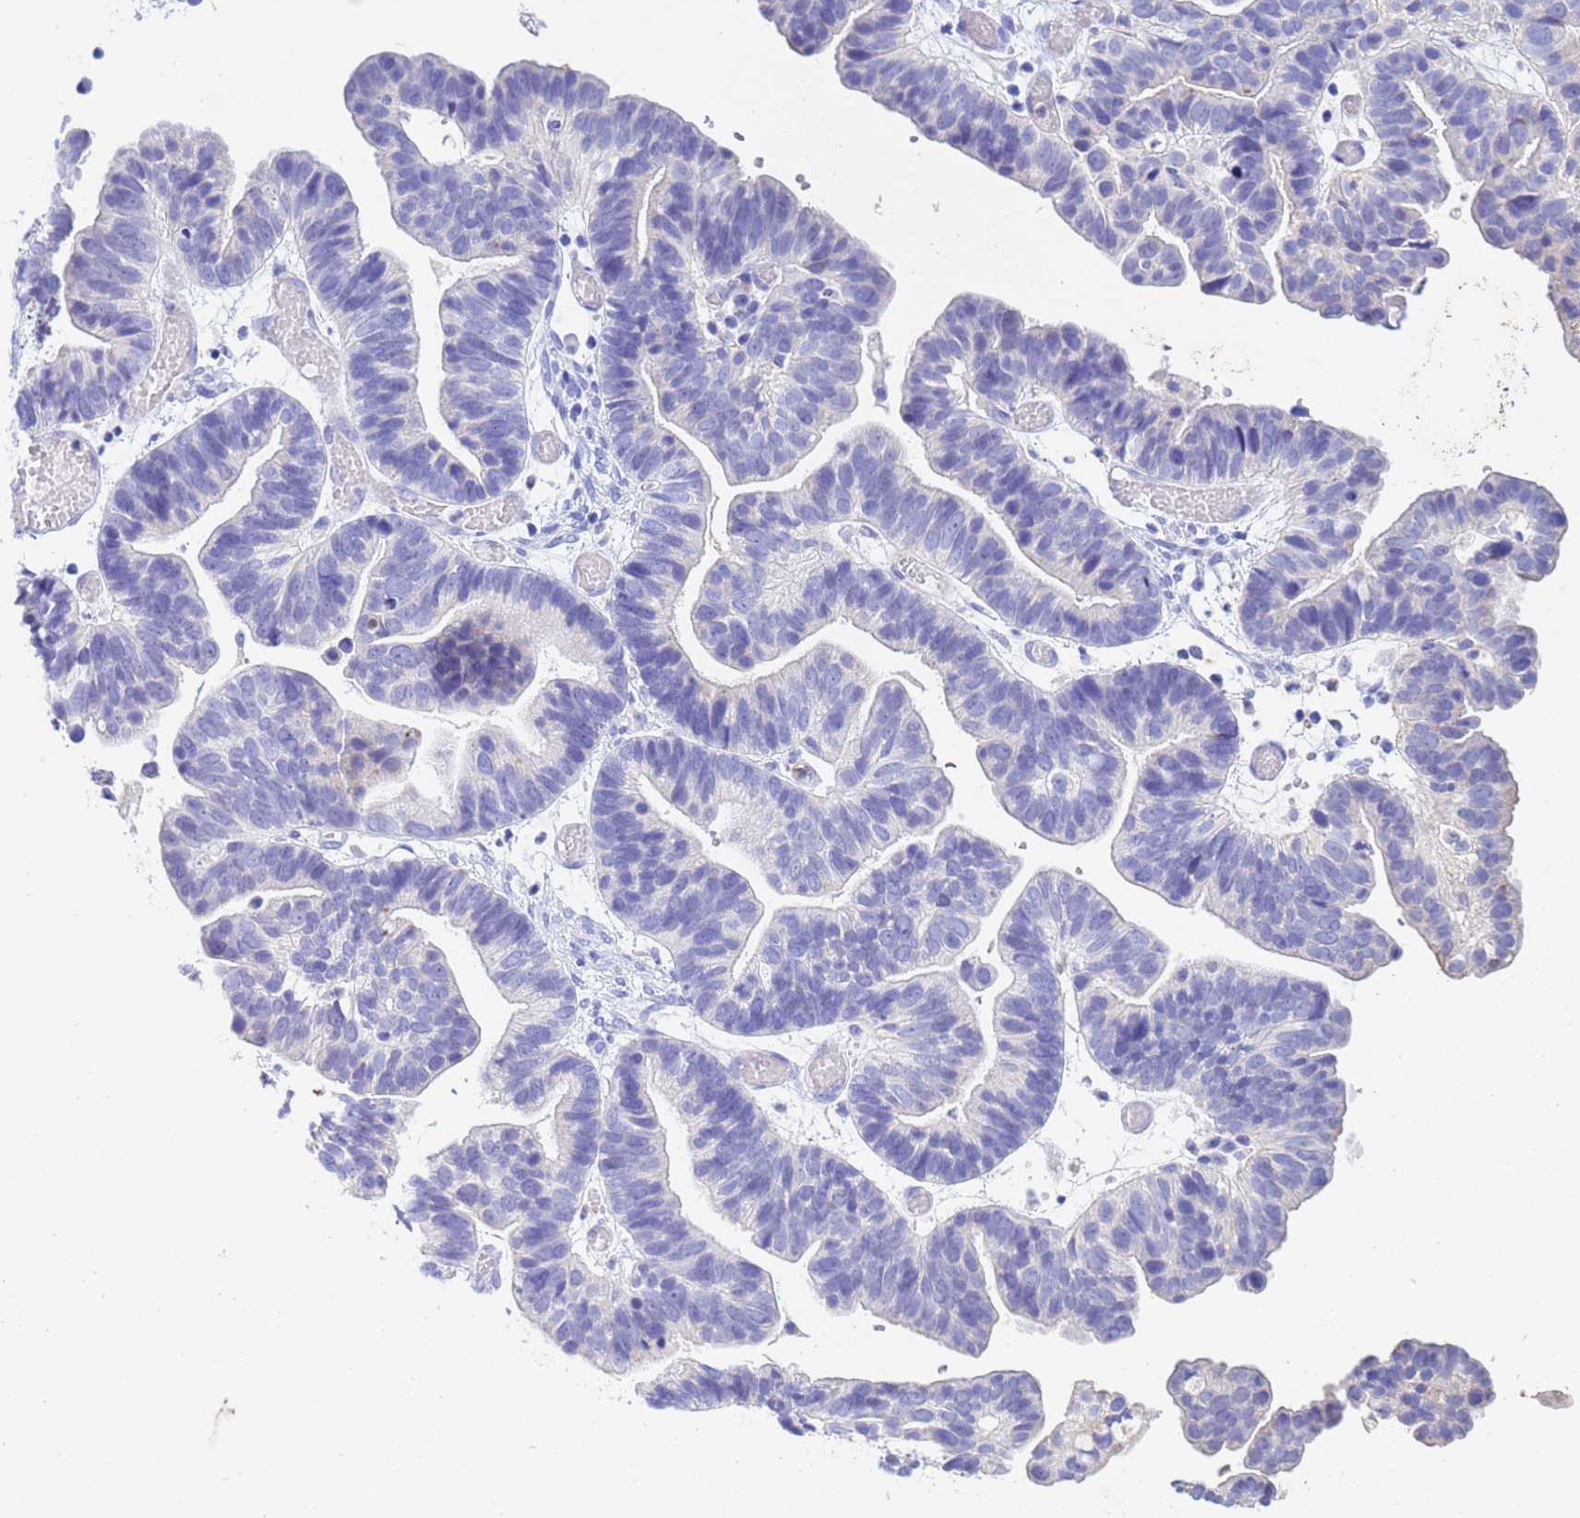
{"staining": {"intensity": "weak", "quantity": "<25%", "location": "cytoplasmic/membranous"}, "tissue": "ovarian cancer", "cell_type": "Tumor cells", "image_type": "cancer", "snomed": [{"axis": "morphology", "description": "Cystadenocarcinoma, serous, NOS"}, {"axis": "topography", "description": "Ovary"}], "caption": "IHC of serous cystadenocarcinoma (ovarian) demonstrates no expression in tumor cells.", "gene": "CSTB", "patient": {"sex": "female", "age": 56}}